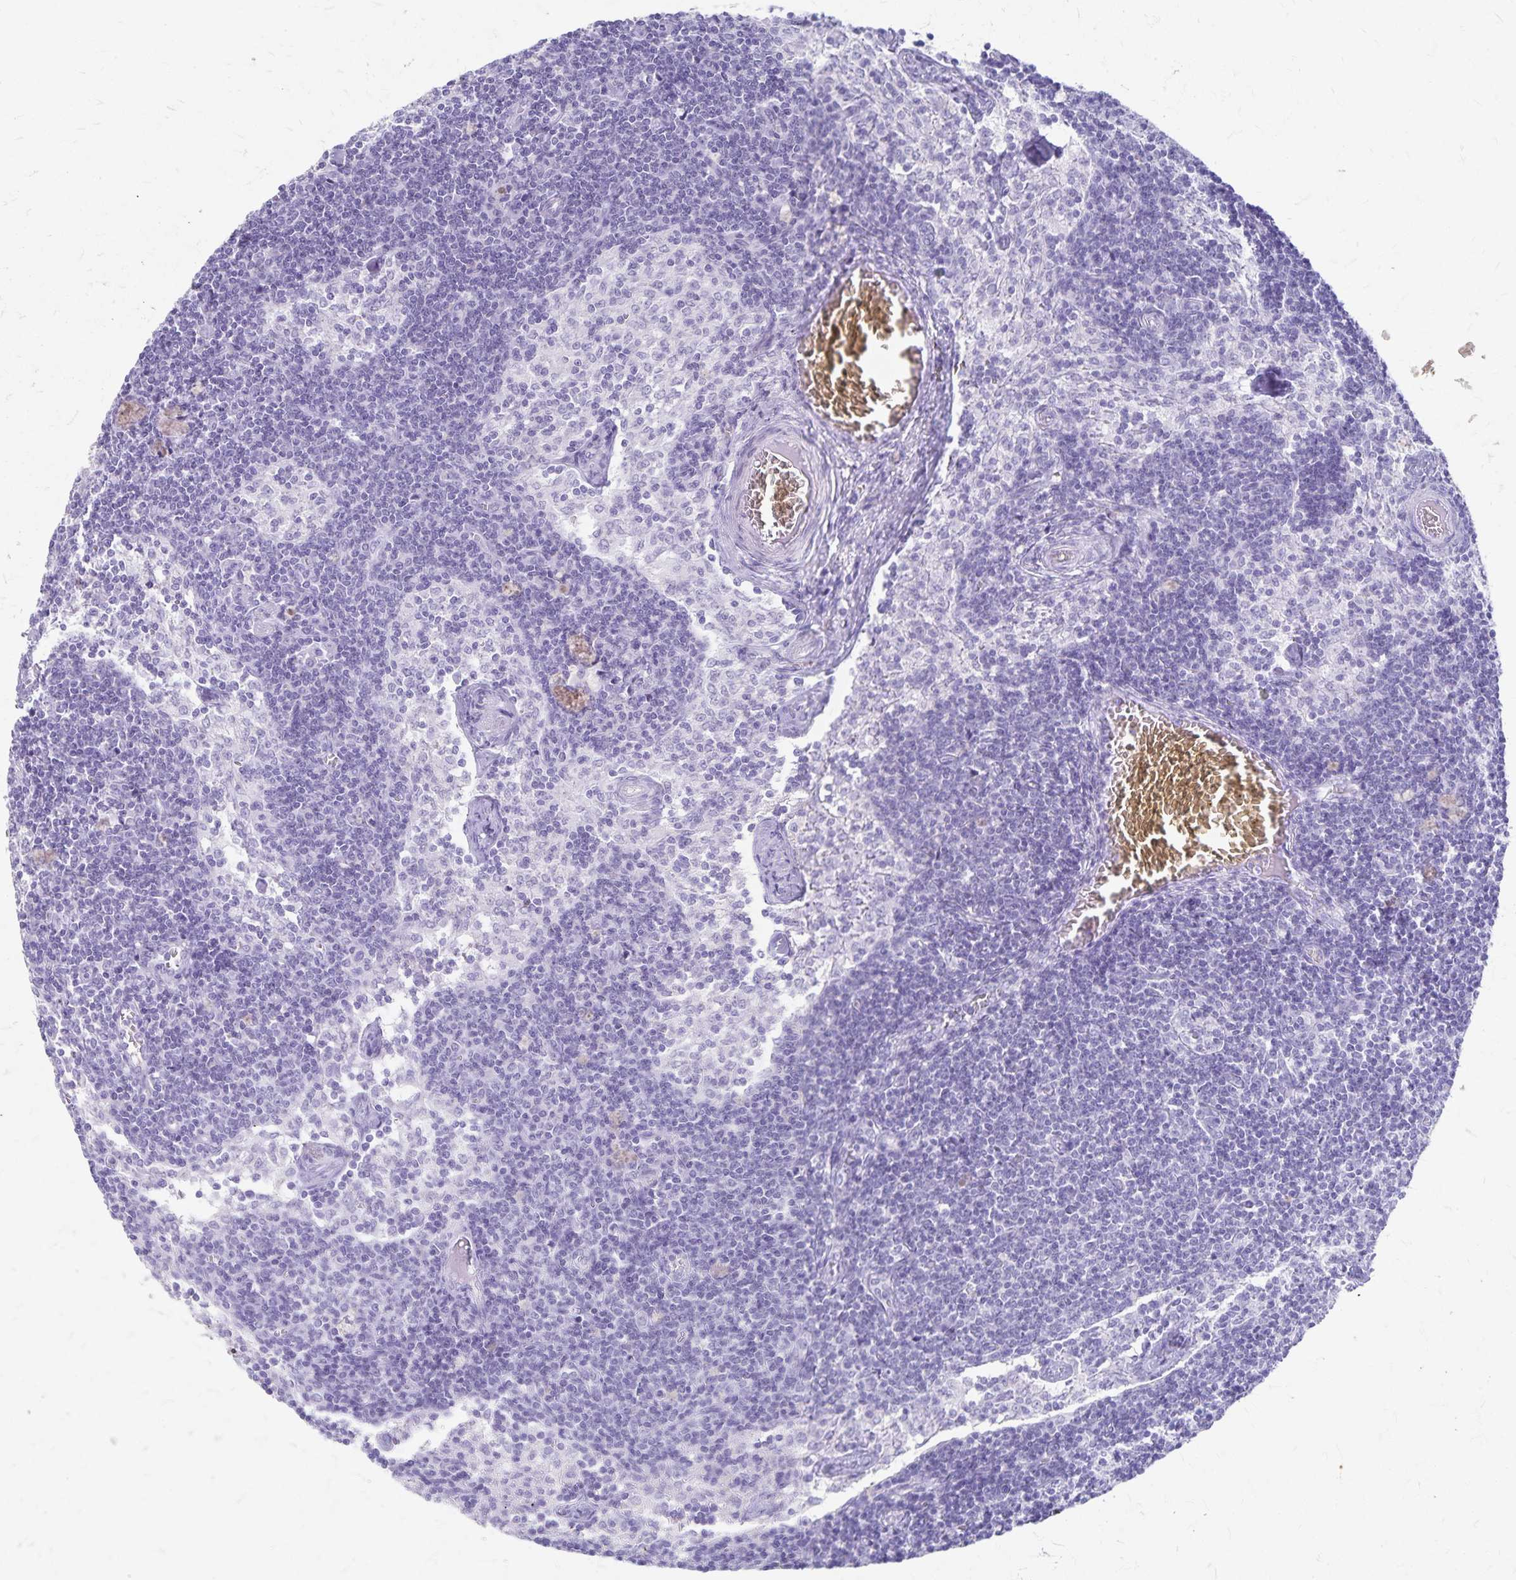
{"staining": {"intensity": "negative", "quantity": "none", "location": "none"}, "tissue": "lymph node", "cell_type": "Non-germinal center cells", "image_type": "normal", "snomed": [{"axis": "morphology", "description": "Normal tissue, NOS"}, {"axis": "topography", "description": "Lymph node"}], "caption": "Immunohistochemistry of unremarkable human lymph node shows no staining in non-germinal center cells.", "gene": "GPBAR1", "patient": {"sex": "female", "age": 31}}